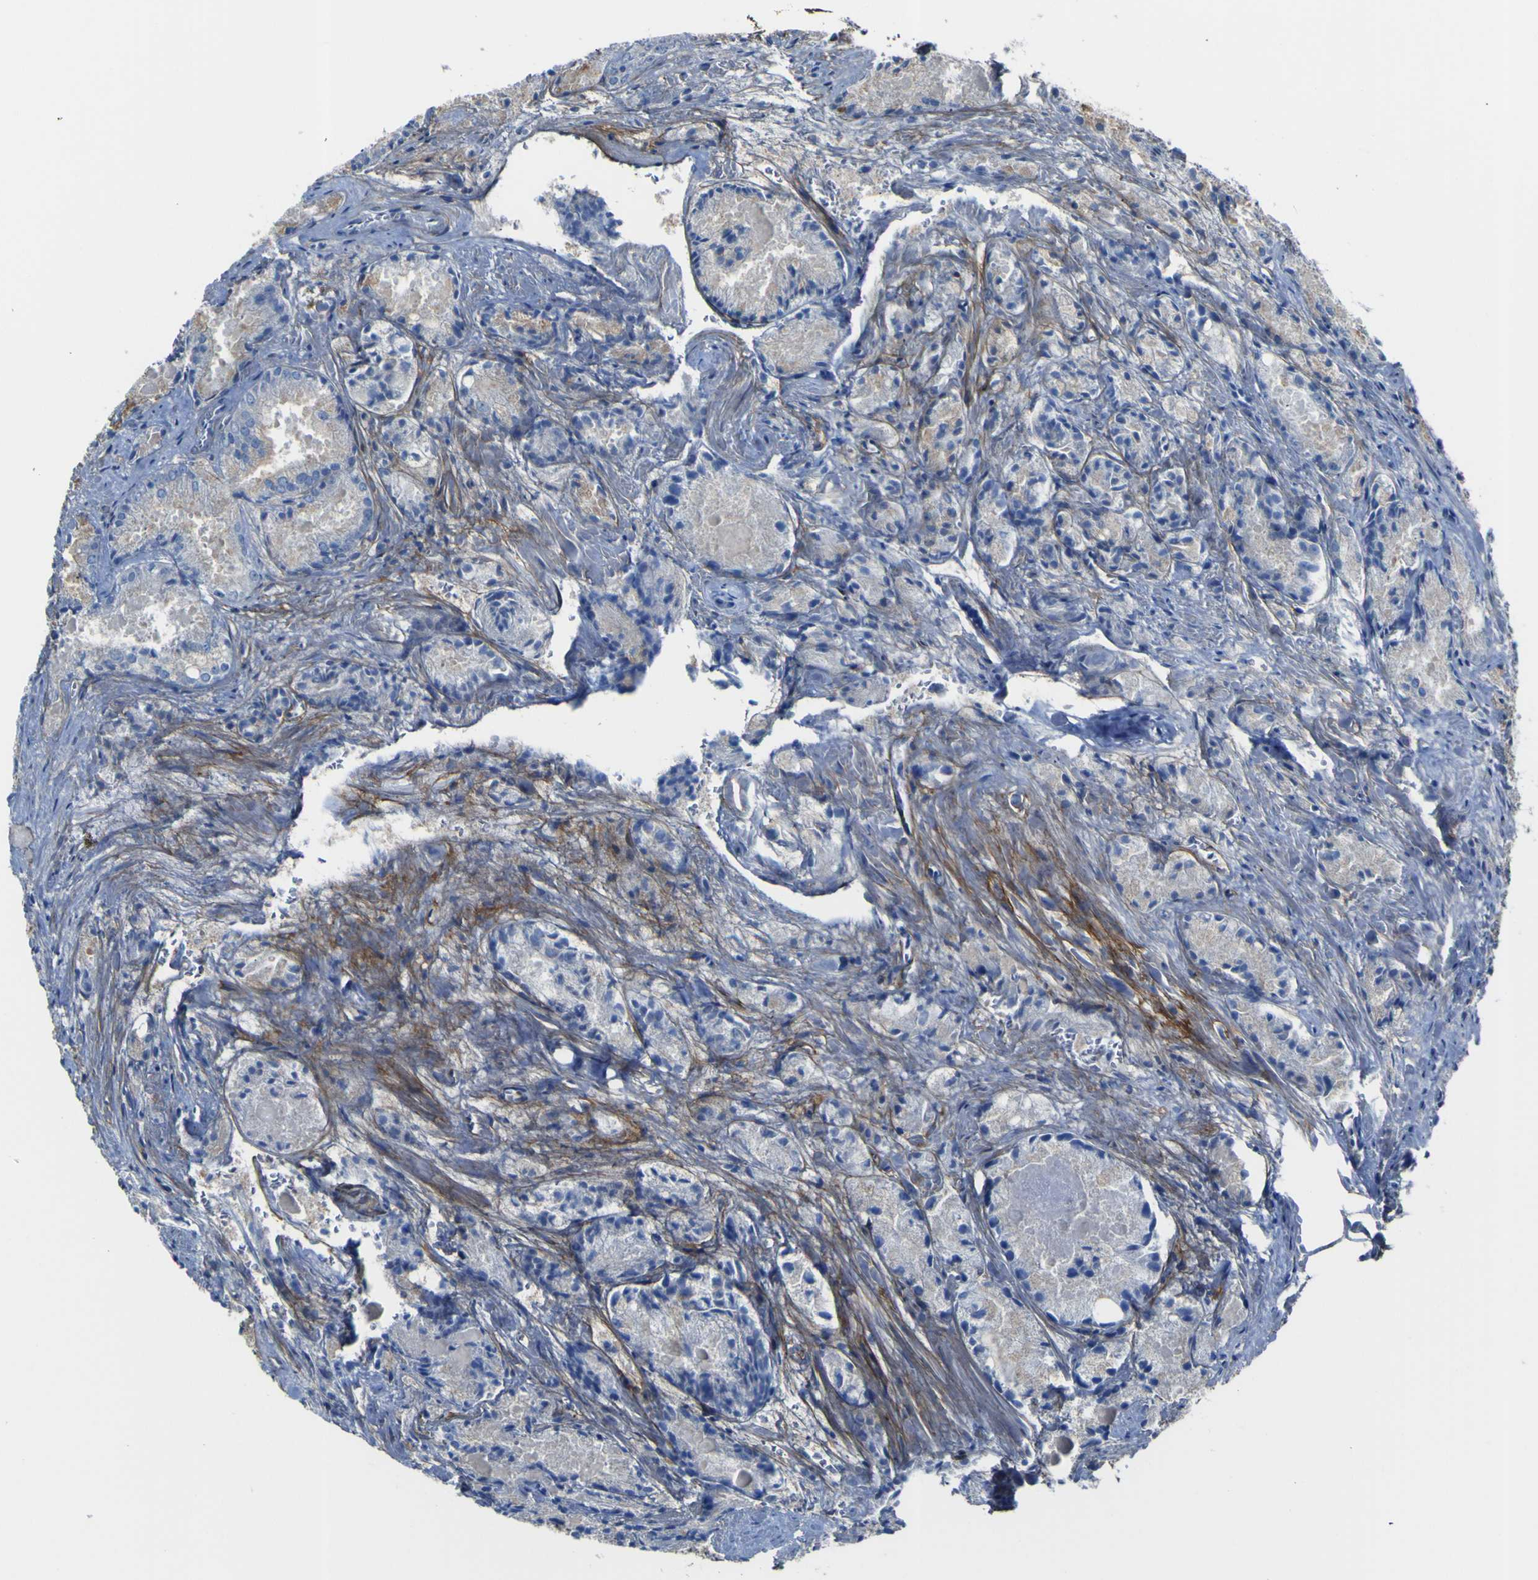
{"staining": {"intensity": "moderate", "quantity": "<25%", "location": "cytoplasmic/membranous"}, "tissue": "prostate cancer", "cell_type": "Tumor cells", "image_type": "cancer", "snomed": [{"axis": "morphology", "description": "Adenocarcinoma, Low grade"}, {"axis": "topography", "description": "Prostate"}], "caption": "Moderate cytoplasmic/membranous positivity for a protein is seen in about <25% of tumor cells of adenocarcinoma (low-grade) (prostate) using immunohistochemistry (IHC).", "gene": "LRRN1", "patient": {"sex": "male", "age": 64}}